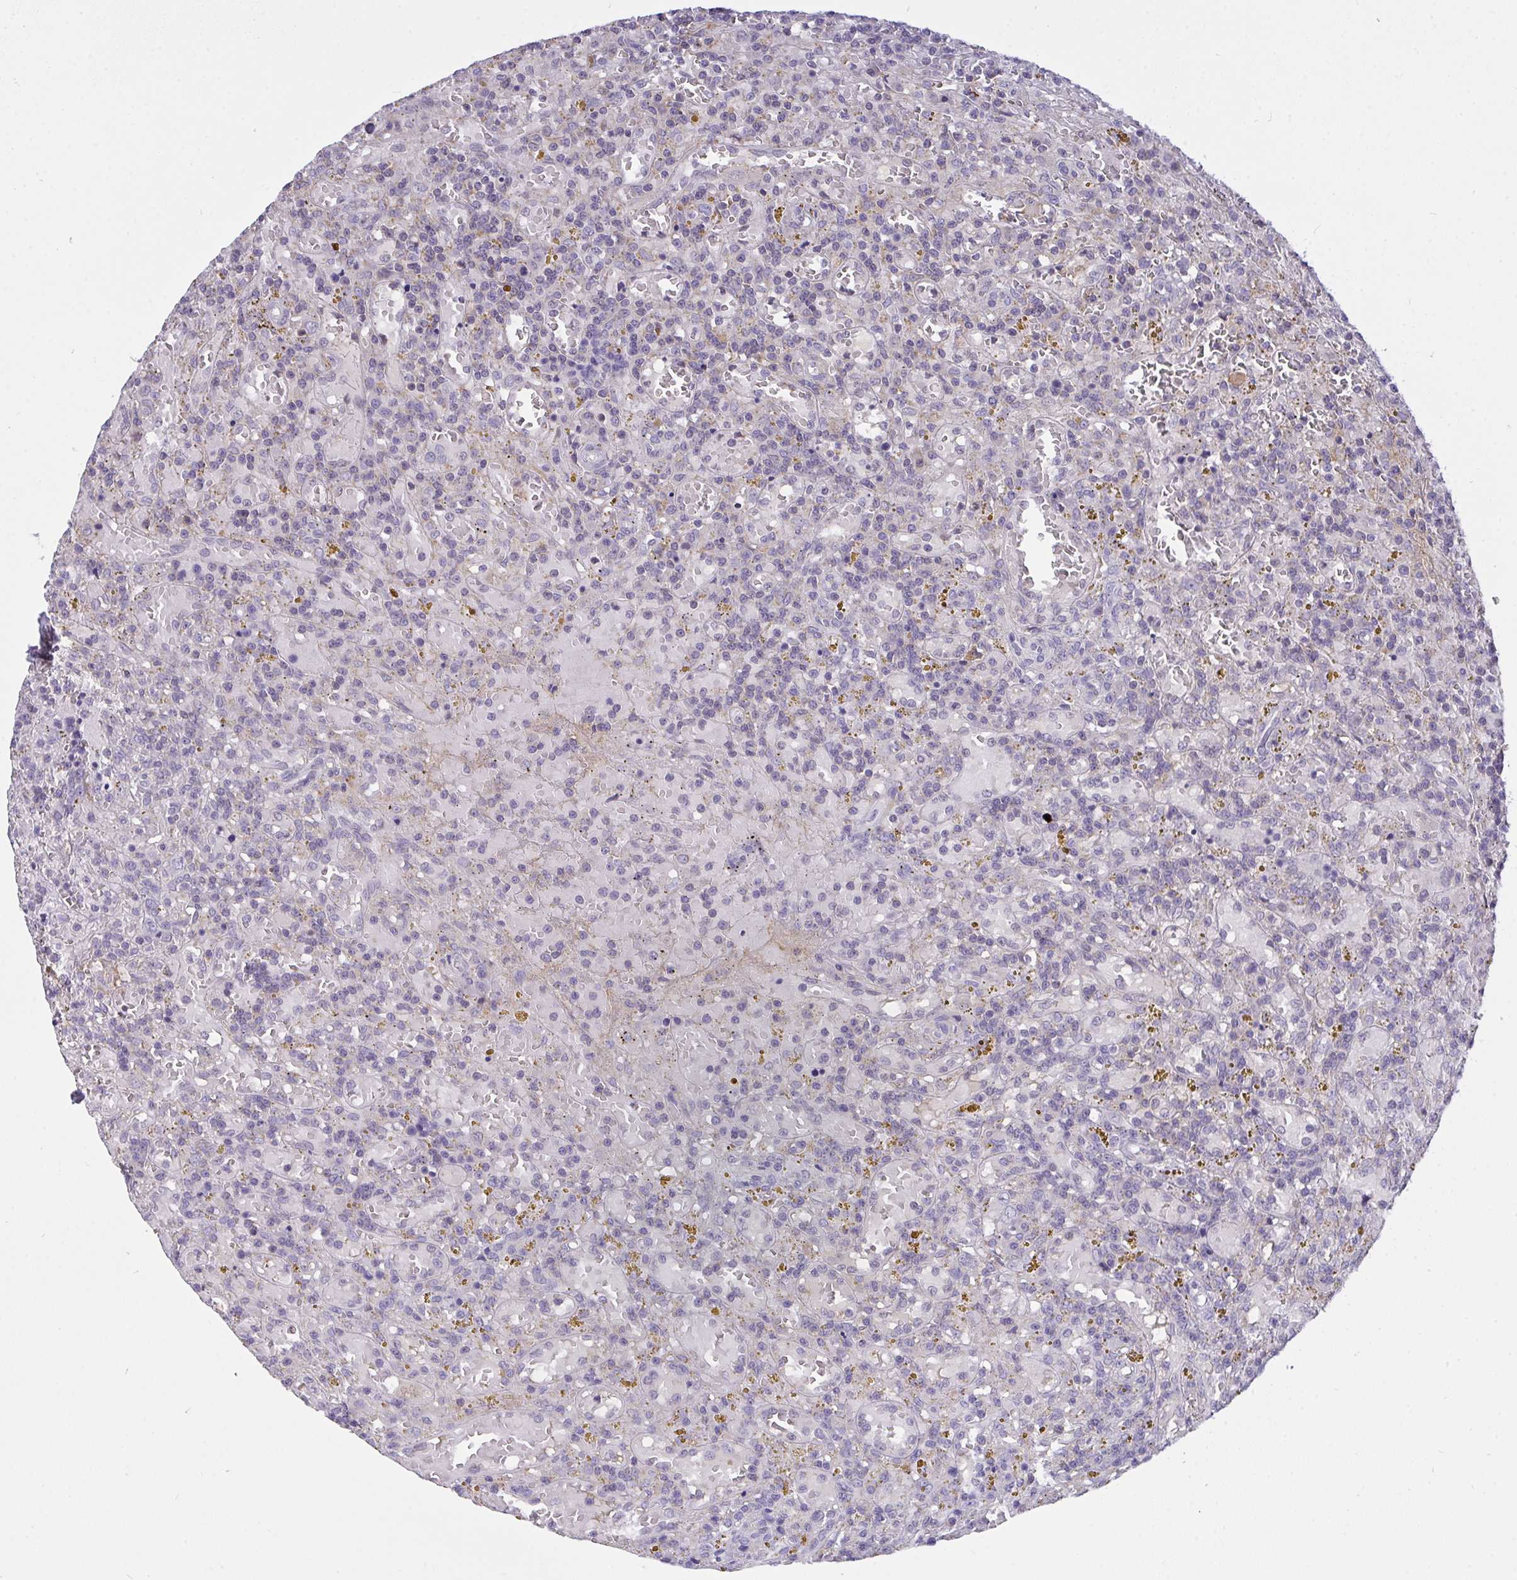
{"staining": {"intensity": "negative", "quantity": "none", "location": "none"}, "tissue": "lymphoma", "cell_type": "Tumor cells", "image_type": "cancer", "snomed": [{"axis": "morphology", "description": "Malignant lymphoma, non-Hodgkin's type, Low grade"}, {"axis": "topography", "description": "Spleen"}], "caption": "Immunohistochemistry image of low-grade malignant lymphoma, non-Hodgkin's type stained for a protein (brown), which exhibits no expression in tumor cells.", "gene": "SEMA6B", "patient": {"sex": "female", "age": 65}}